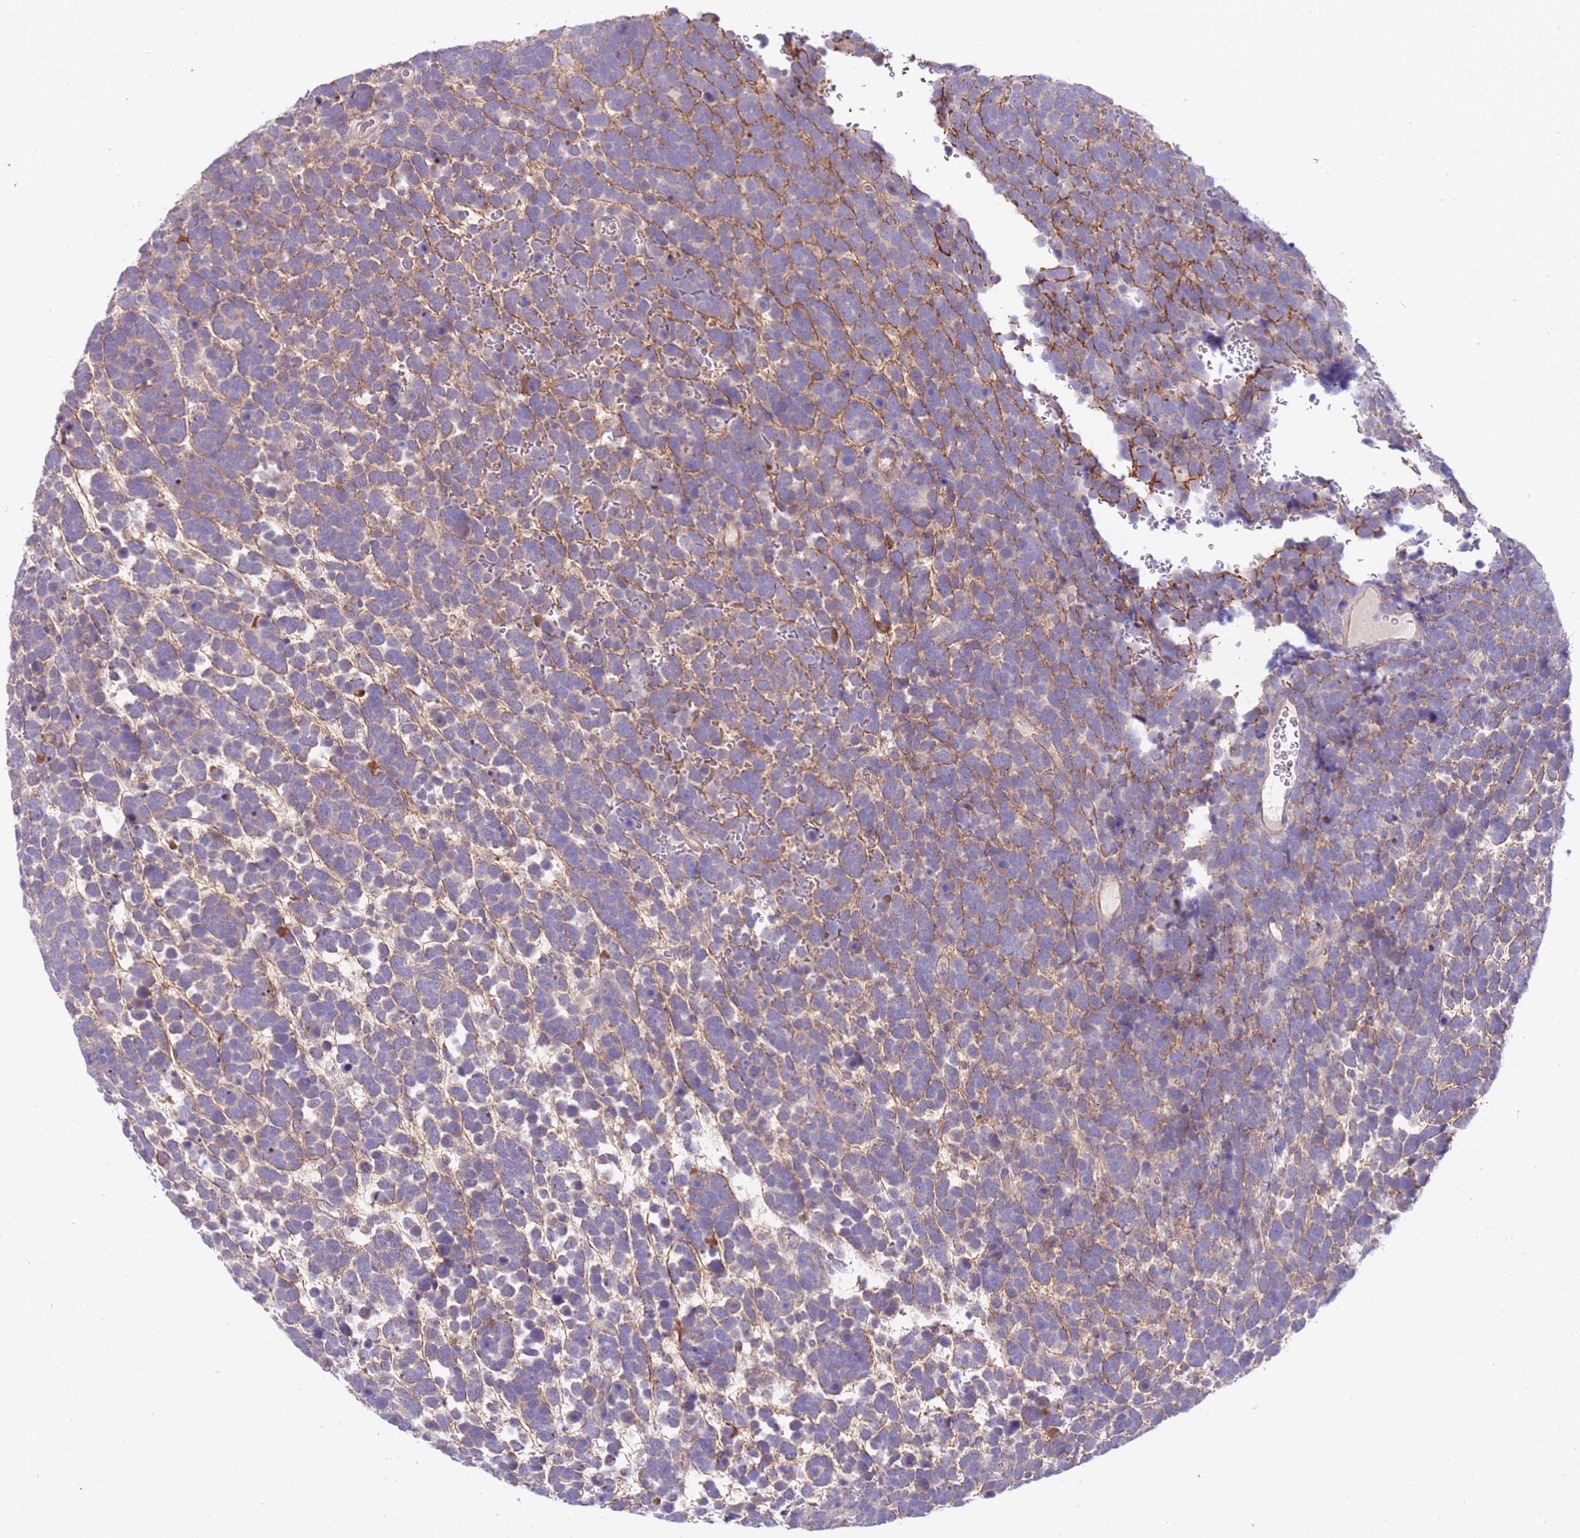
{"staining": {"intensity": "weak", "quantity": "<25%", "location": "cytoplasmic/membranous"}, "tissue": "urothelial cancer", "cell_type": "Tumor cells", "image_type": "cancer", "snomed": [{"axis": "morphology", "description": "Urothelial carcinoma, High grade"}, {"axis": "topography", "description": "Urinary bladder"}], "caption": "This is an immunohistochemistry micrograph of human urothelial carcinoma (high-grade). There is no expression in tumor cells.", "gene": "STK25", "patient": {"sex": "female", "age": 82}}